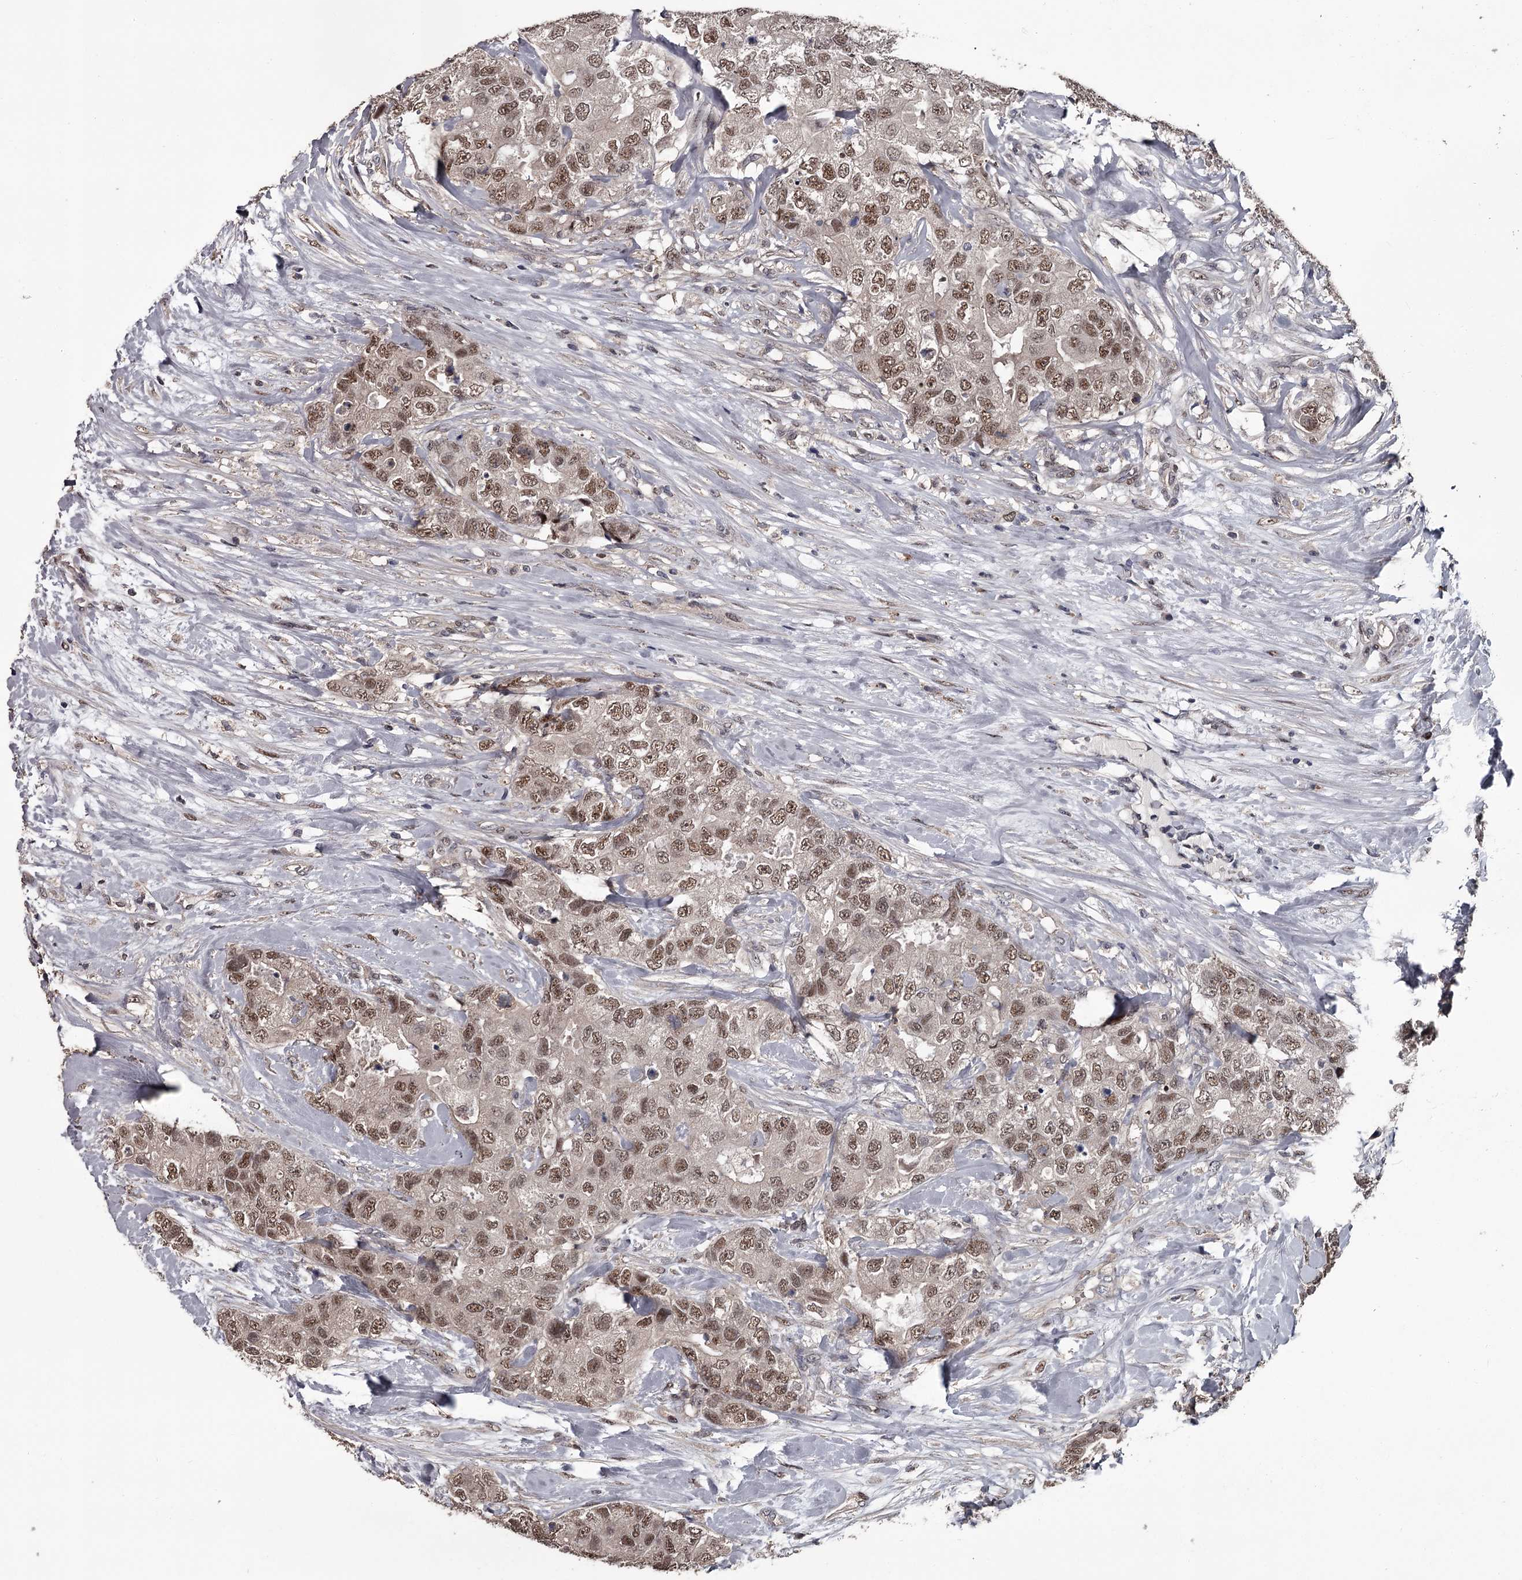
{"staining": {"intensity": "moderate", "quantity": ">75%", "location": "nuclear"}, "tissue": "breast cancer", "cell_type": "Tumor cells", "image_type": "cancer", "snomed": [{"axis": "morphology", "description": "Duct carcinoma"}, {"axis": "topography", "description": "Breast"}], "caption": "IHC (DAB (3,3'-diaminobenzidine)) staining of human breast cancer (invasive ductal carcinoma) demonstrates moderate nuclear protein positivity in approximately >75% of tumor cells.", "gene": "PRPF40B", "patient": {"sex": "female", "age": 62}}